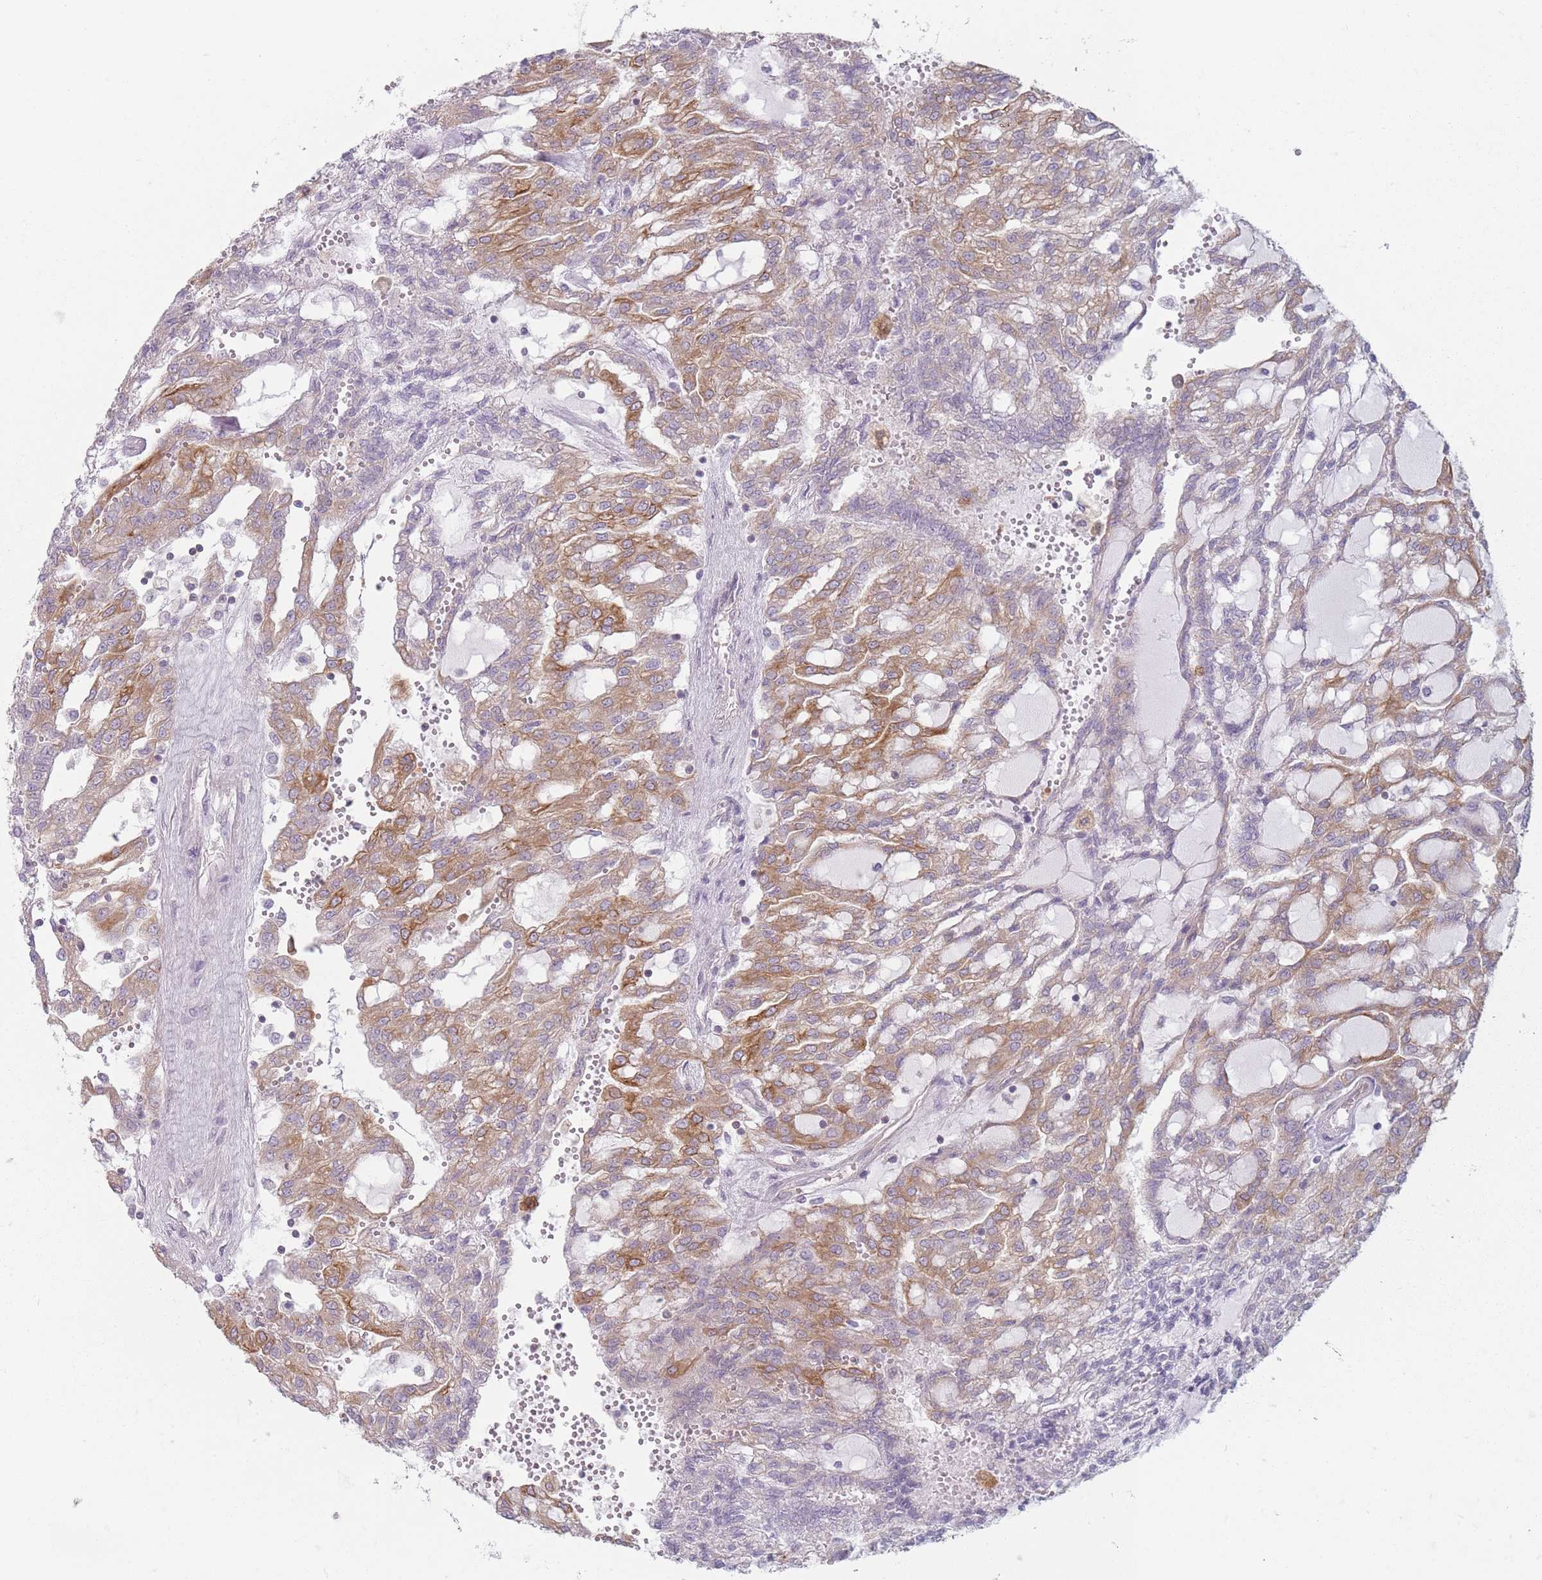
{"staining": {"intensity": "moderate", "quantity": "25%-75%", "location": "cytoplasmic/membranous"}, "tissue": "renal cancer", "cell_type": "Tumor cells", "image_type": "cancer", "snomed": [{"axis": "morphology", "description": "Adenocarcinoma, NOS"}, {"axis": "topography", "description": "Kidney"}], "caption": "Adenocarcinoma (renal) stained for a protein exhibits moderate cytoplasmic/membranous positivity in tumor cells.", "gene": "HSBP1L1", "patient": {"sex": "male", "age": 63}}